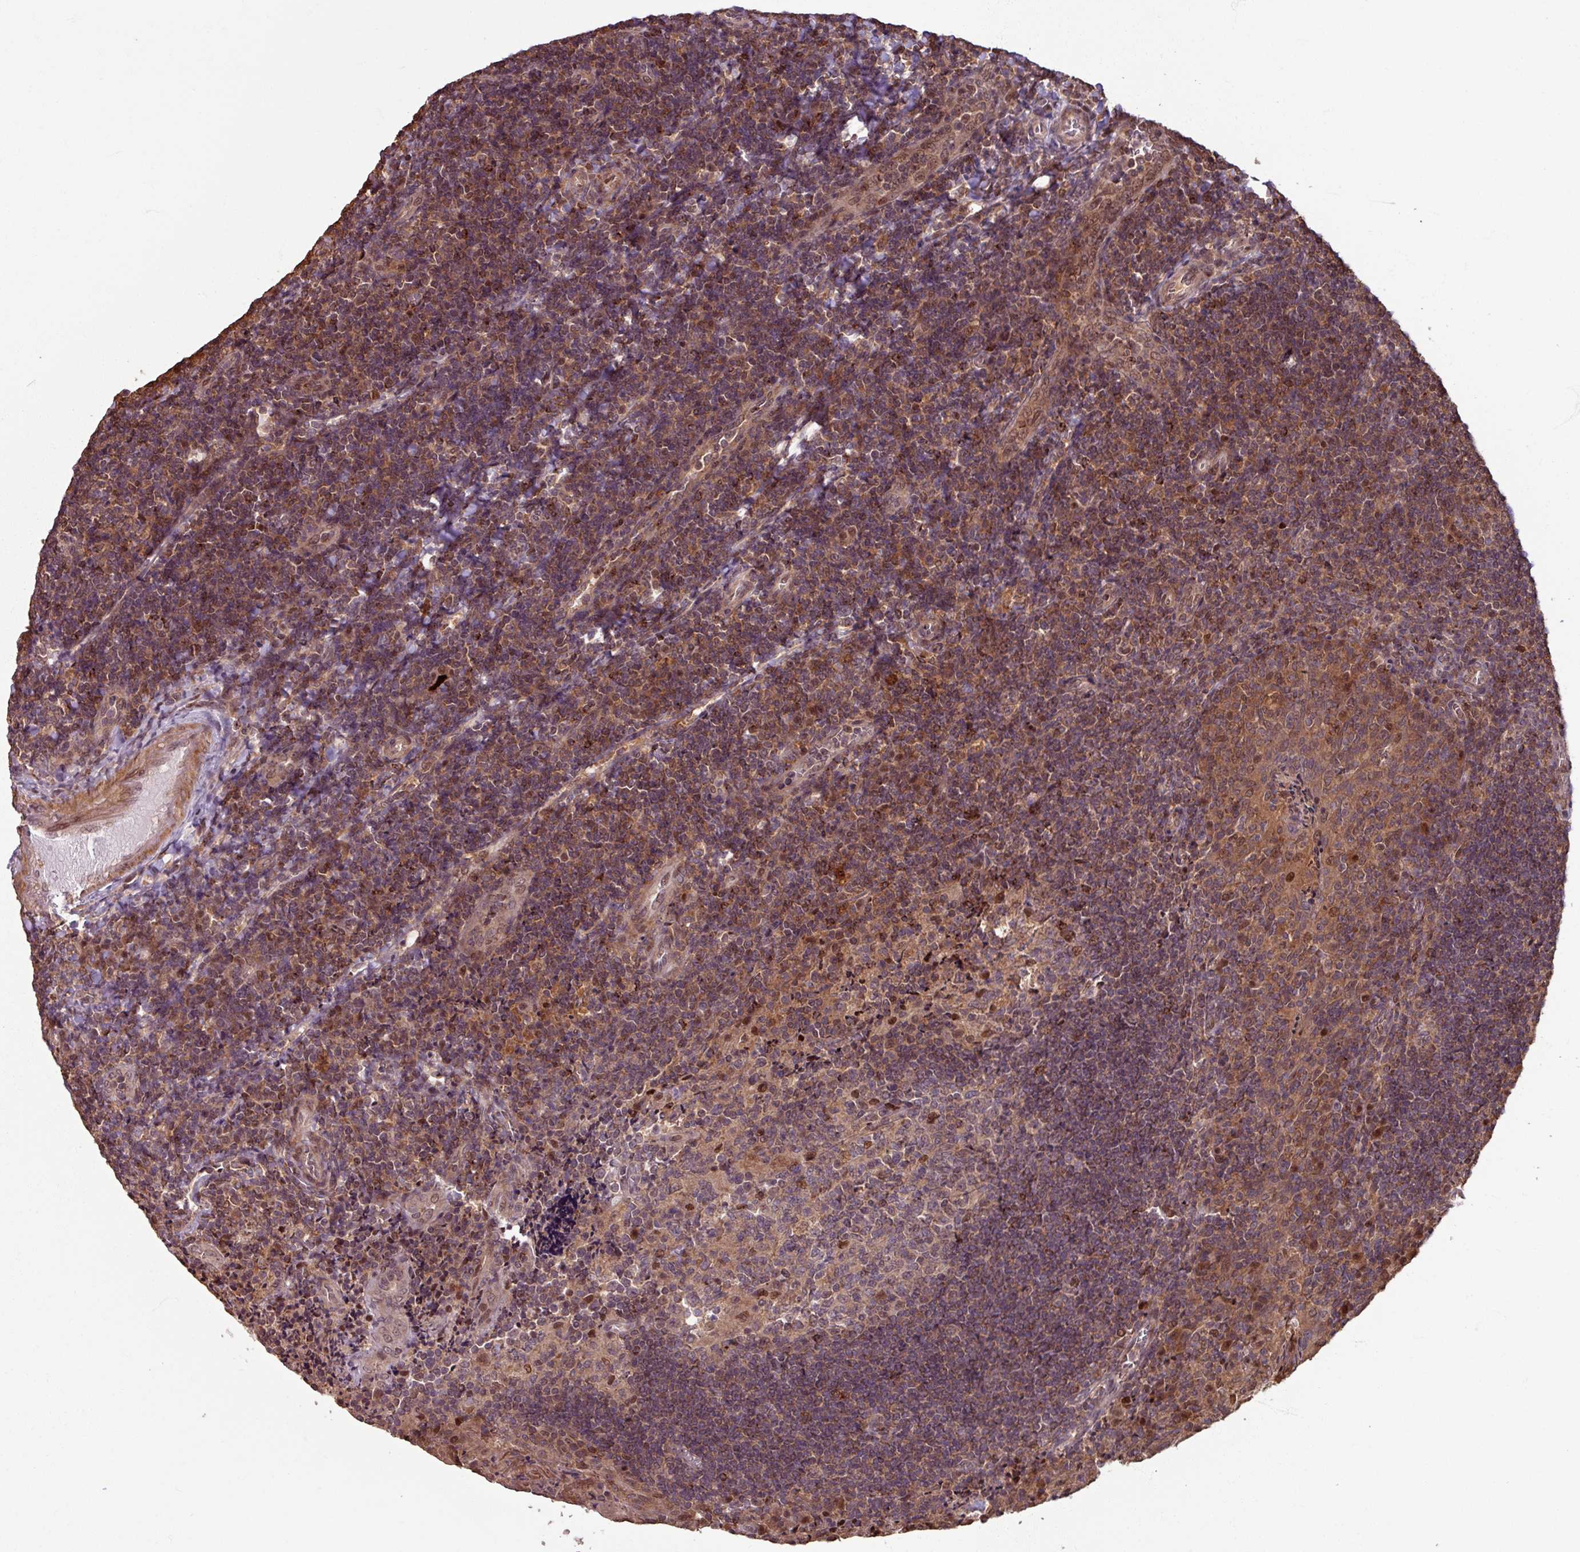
{"staining": {"intensity": "moderate", "quantity": "<25%", "location": "nuclear"}, "tissue": "tonsil", "cell_type": "Germinal center cells", "image_type": "normal", "snomed": [{"axis": "morphology", "description": "Normal tissue, NOS"}, {"axis": "topography", "description": "Tonsil"}], "caption": "Immunohistochemical staining of unremarkable tonsil shows moderate nuclear protein positivity in approximately <25% of germinal center cells. (IHC, brightfield microscopy, high magnification).", "gene": "OR6B1", "patient": {"sex": "male", "age": 17}}